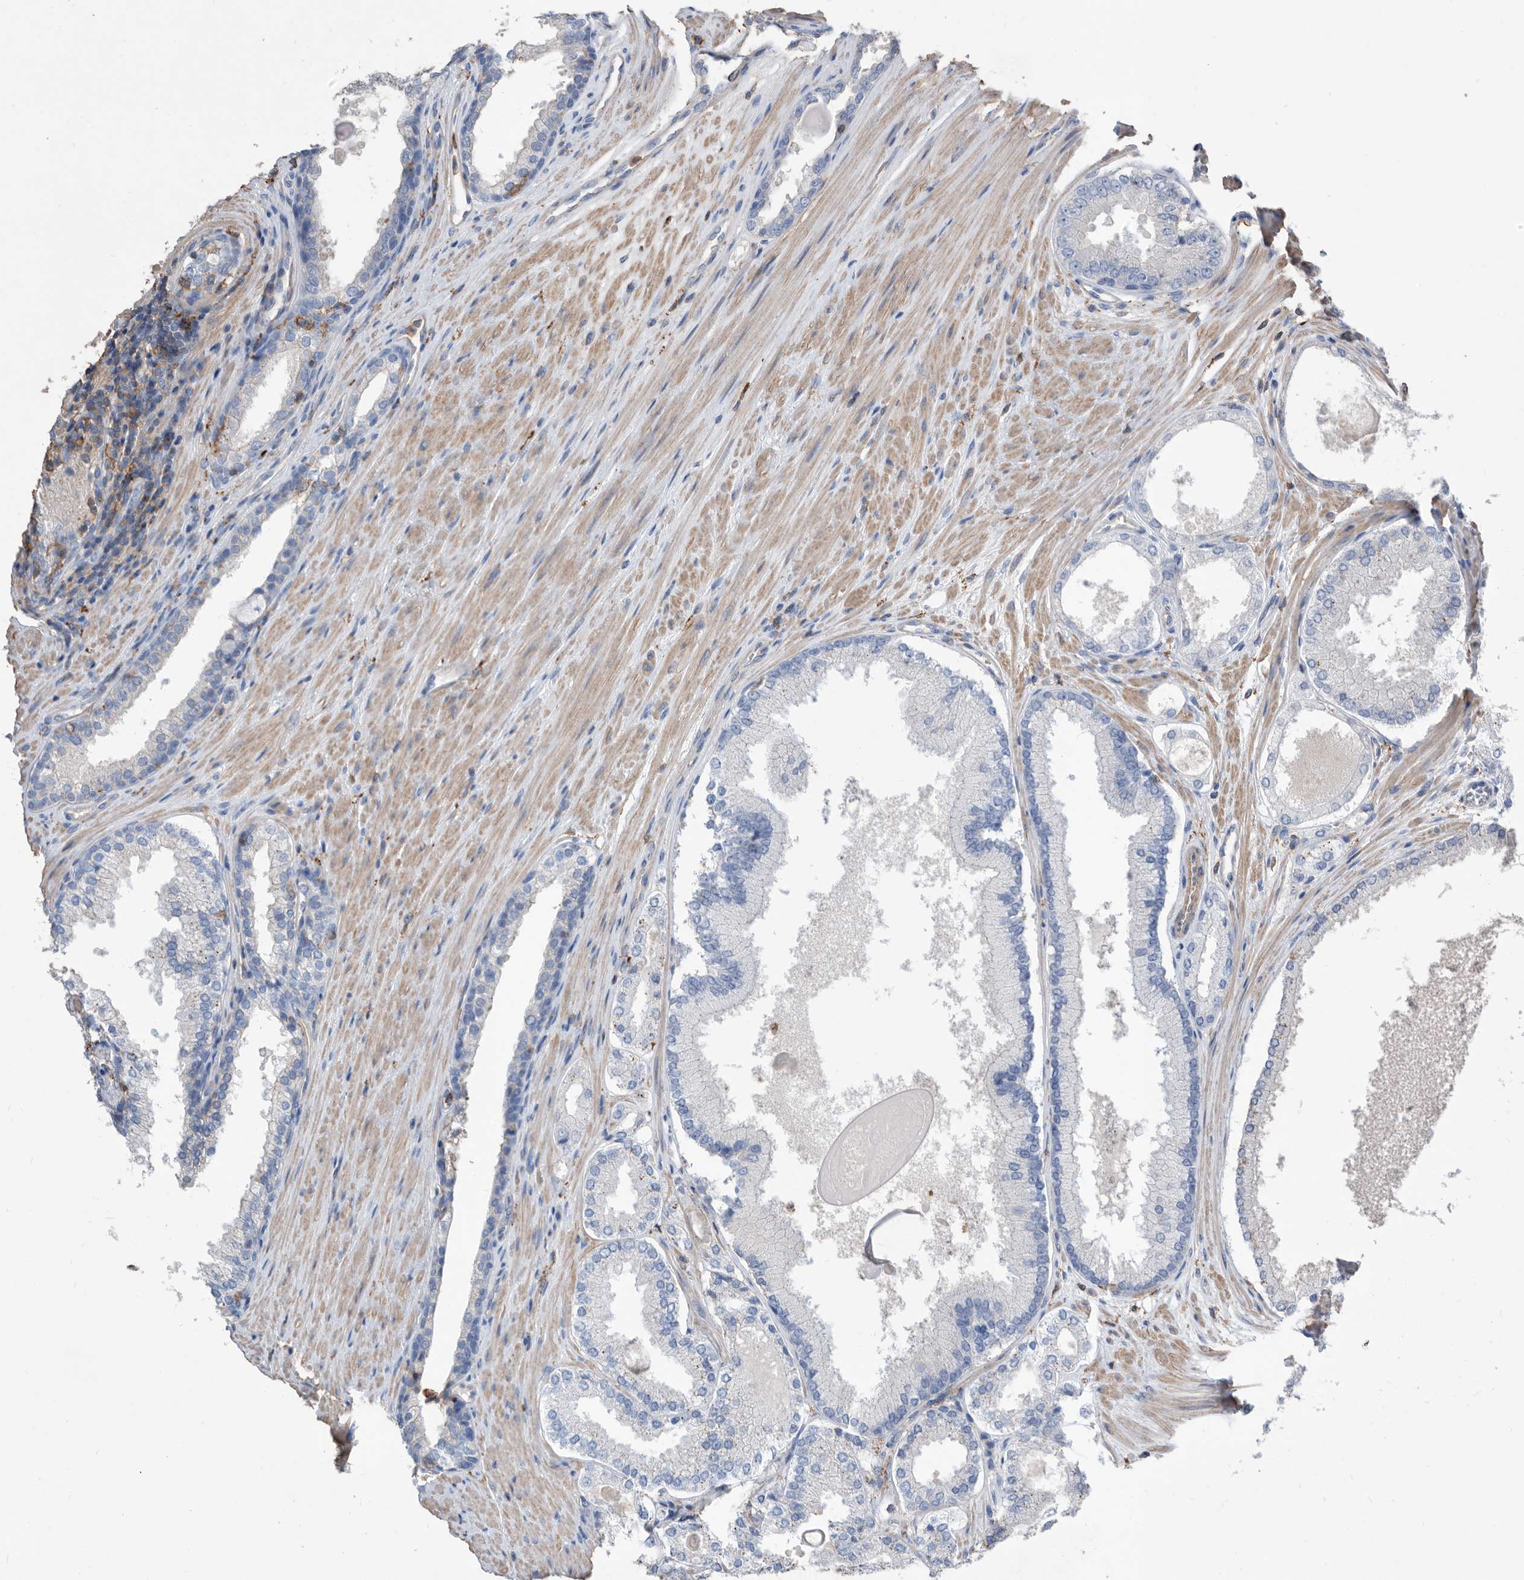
{"staining": {"intensity": "negative", "quantity": "none", "location": "none"}, "tissue": "prostate cancer", "cell_type": "Tumor cells", "image_type": "cancer", "snomed": [{"axis": "morphology", "description": "Adenocarcinoma, High grade"}, {"axis": "topography", "description": "Prostate"}], "caption": "High magnification brightfield microscopy of prostate cancer stained with DAB (brown) and counterstained with hematoxylin (blue): tumor cells show no significant positivity. (Immunohistochemistry, brightfield microscopy, high magnification).", "gene": "MS4A4A", "patient": {"sex": "male", "age": 60}}